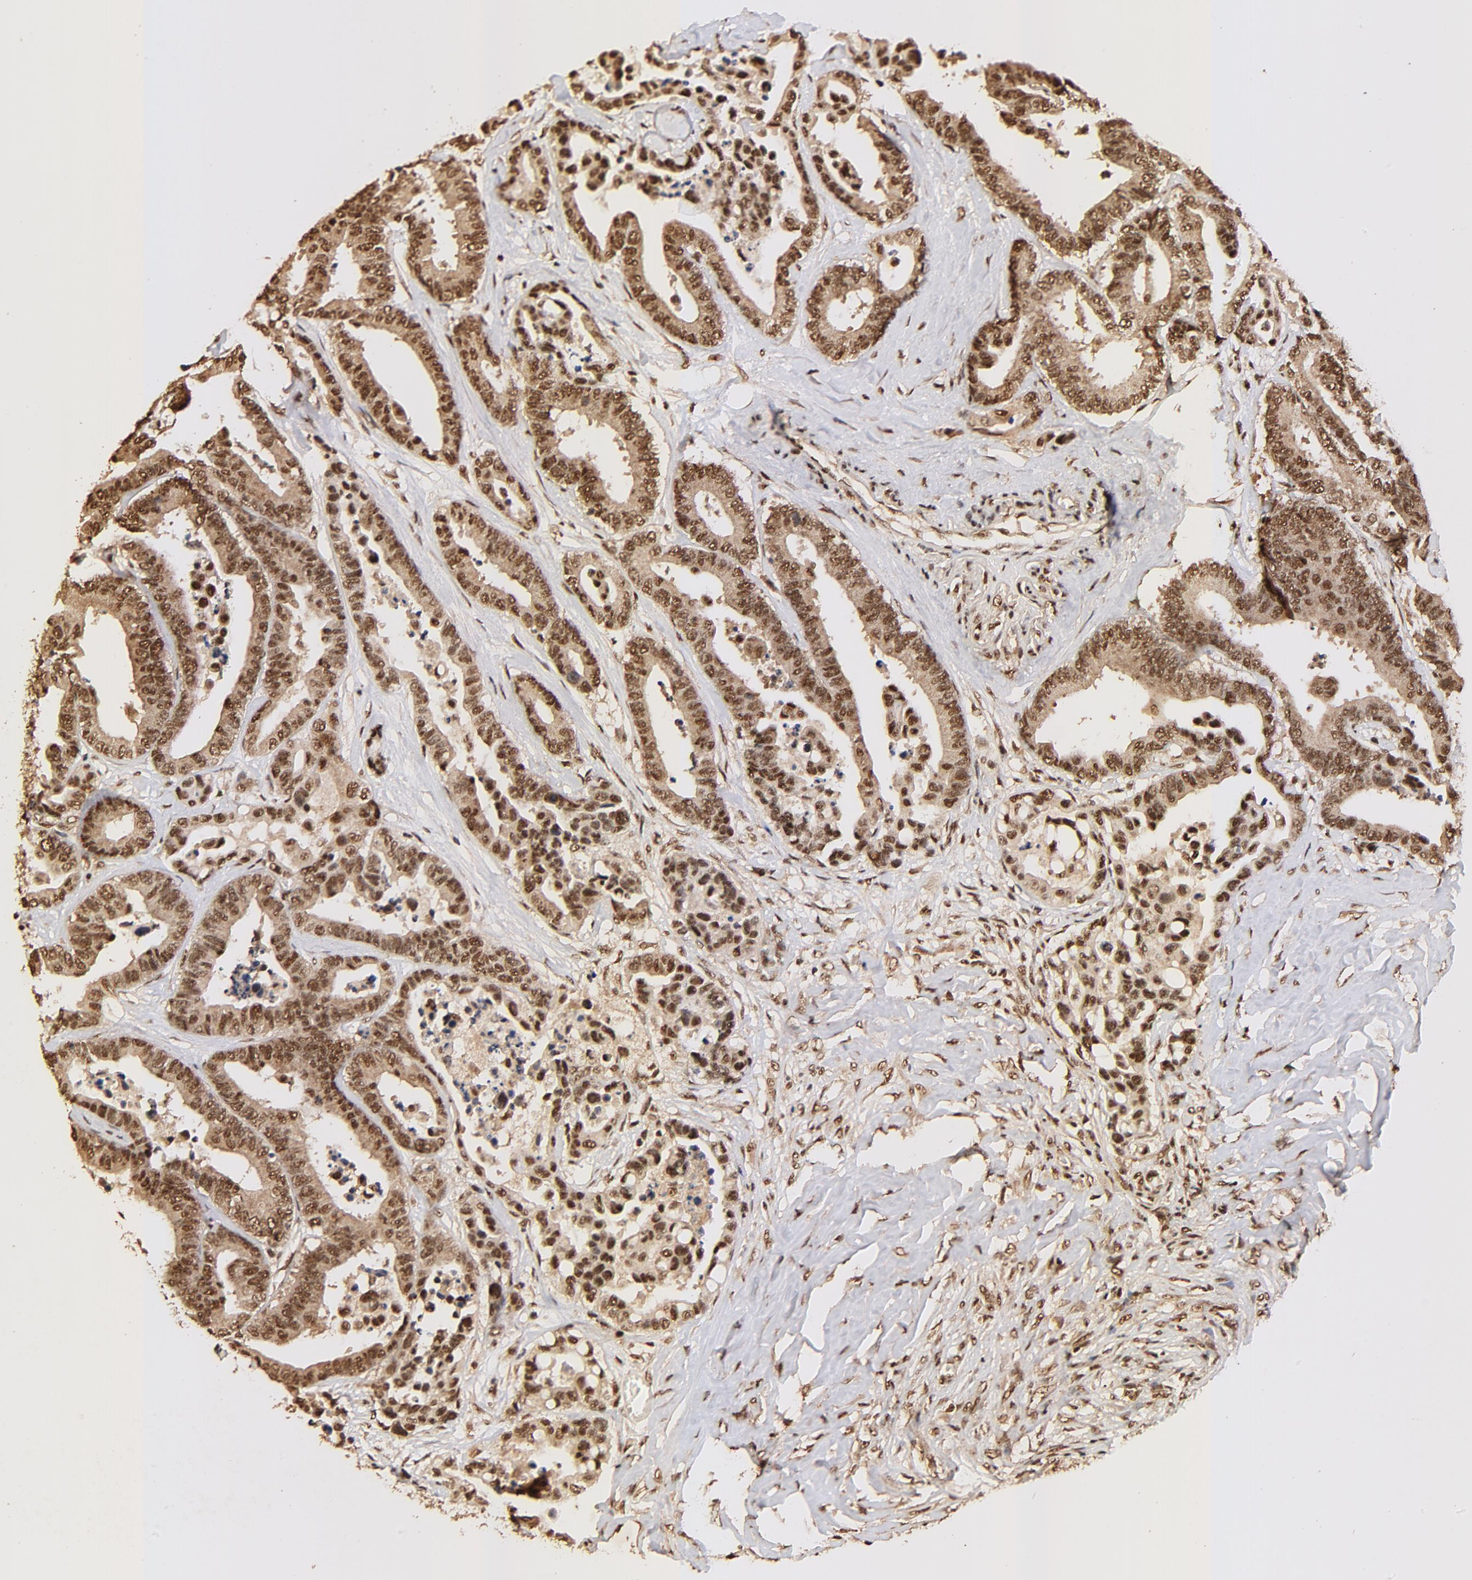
{"staining": {"intensity": "strong", "quantity": ">75%", "location": "cytoplasmic/membranous,nuclear"}, "tissue": "colorectal cancer", "cell_type": "Tumor cells", "image_type": "cancer", "snomed": [{"axis": "morphology", "description": "Adenocarcinoma, NOS"}, {"axis": "topography", "description": "Colon"}], "caption": "This photomicrograph demonstrates immunohistochemistry (IHC) staining of human colorectal cancer, with high strong cytoplasmic/membranous and nuclear positivity in approximately >75% of tumor cells.", "gene": "MED12", "patient": {"sex": "male", "age": 82}}